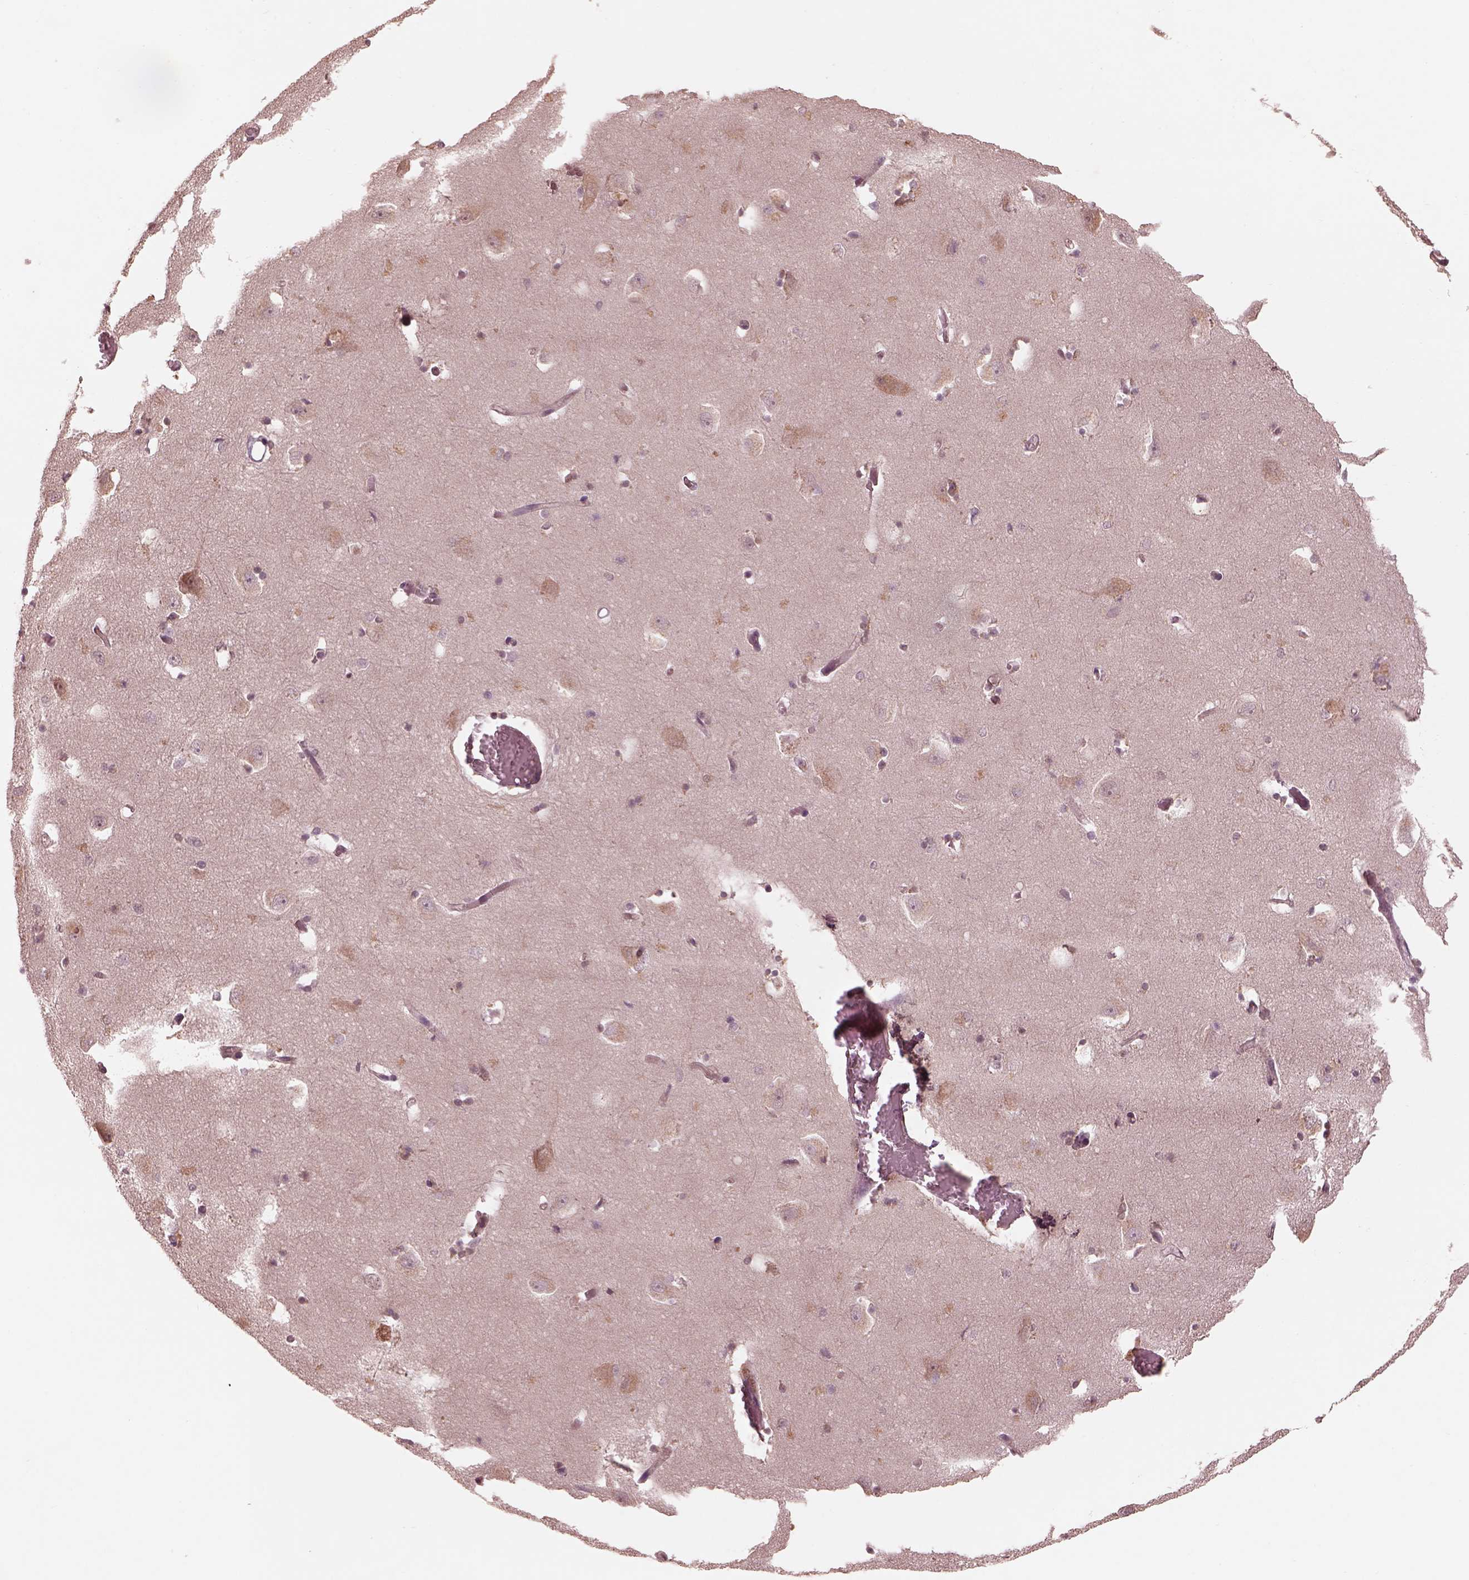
{"staining": {"intensity": "weak", "quantity": "<25%", "location": "cytoplasmic/membranous,nuclear"}, "tissue": "caudate", "cell_type": "Glial cells", "image_type": "normal", "snomed": [{"axis": "morphology", "description": "Normal tissue, NOS"}, {"axis": "topography", "description": "Lateral ventricle wall"}, {"axis": "topography", "description": "Hippocampus"}], "caption": "This is an immunohistochemistry (IHC) image of unremarkable caudate. There is no staining in glial cells.", "gene": "TF", "patient": {"sex": "female", "age": 63}}